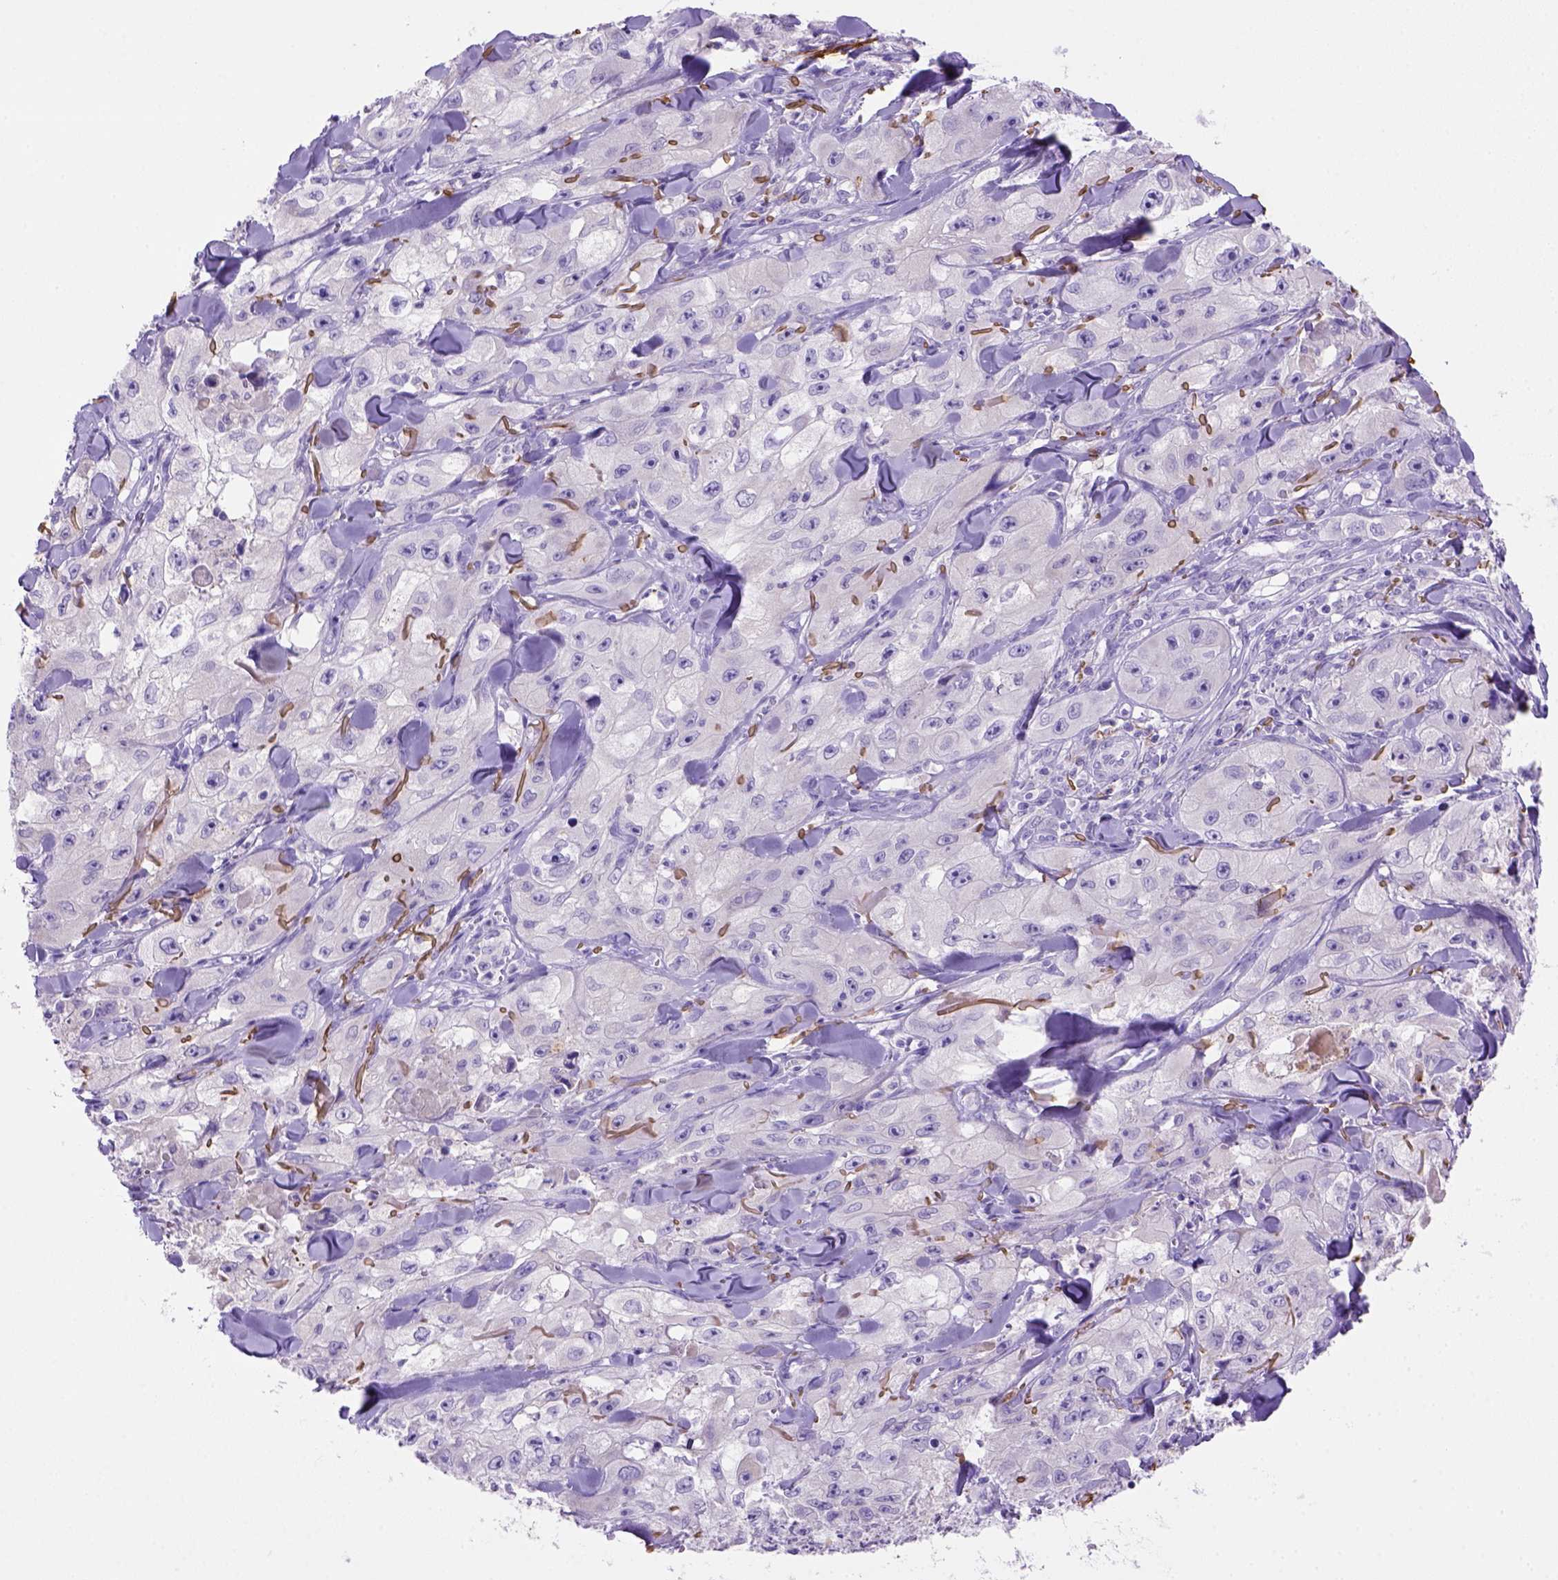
{"staining": {"intensity": "negative", "quantity": "none", "location": "none"}, "tissue": "skin cancer", "cell_type": "Tumor cells", "image_type": "cancer", "snomed": [{"axis": "morphology", "description": "Squamous cell carcinoma, NOS"}, {"axis": "topography", "description": "Skin"}, {"axis": "topography", "description": "Subcutis"}], "caption": "Tumor cells are negative for protein expression in human squamous cell carcinoma (skin). Brightfield microscopy of immunohistochemistry (IHC) stained with DAB (brown) and hematoxylin (blue), captured at high magnification.", "gene": "SIRPD", "patient": {"sex": "male", "age": 73}}